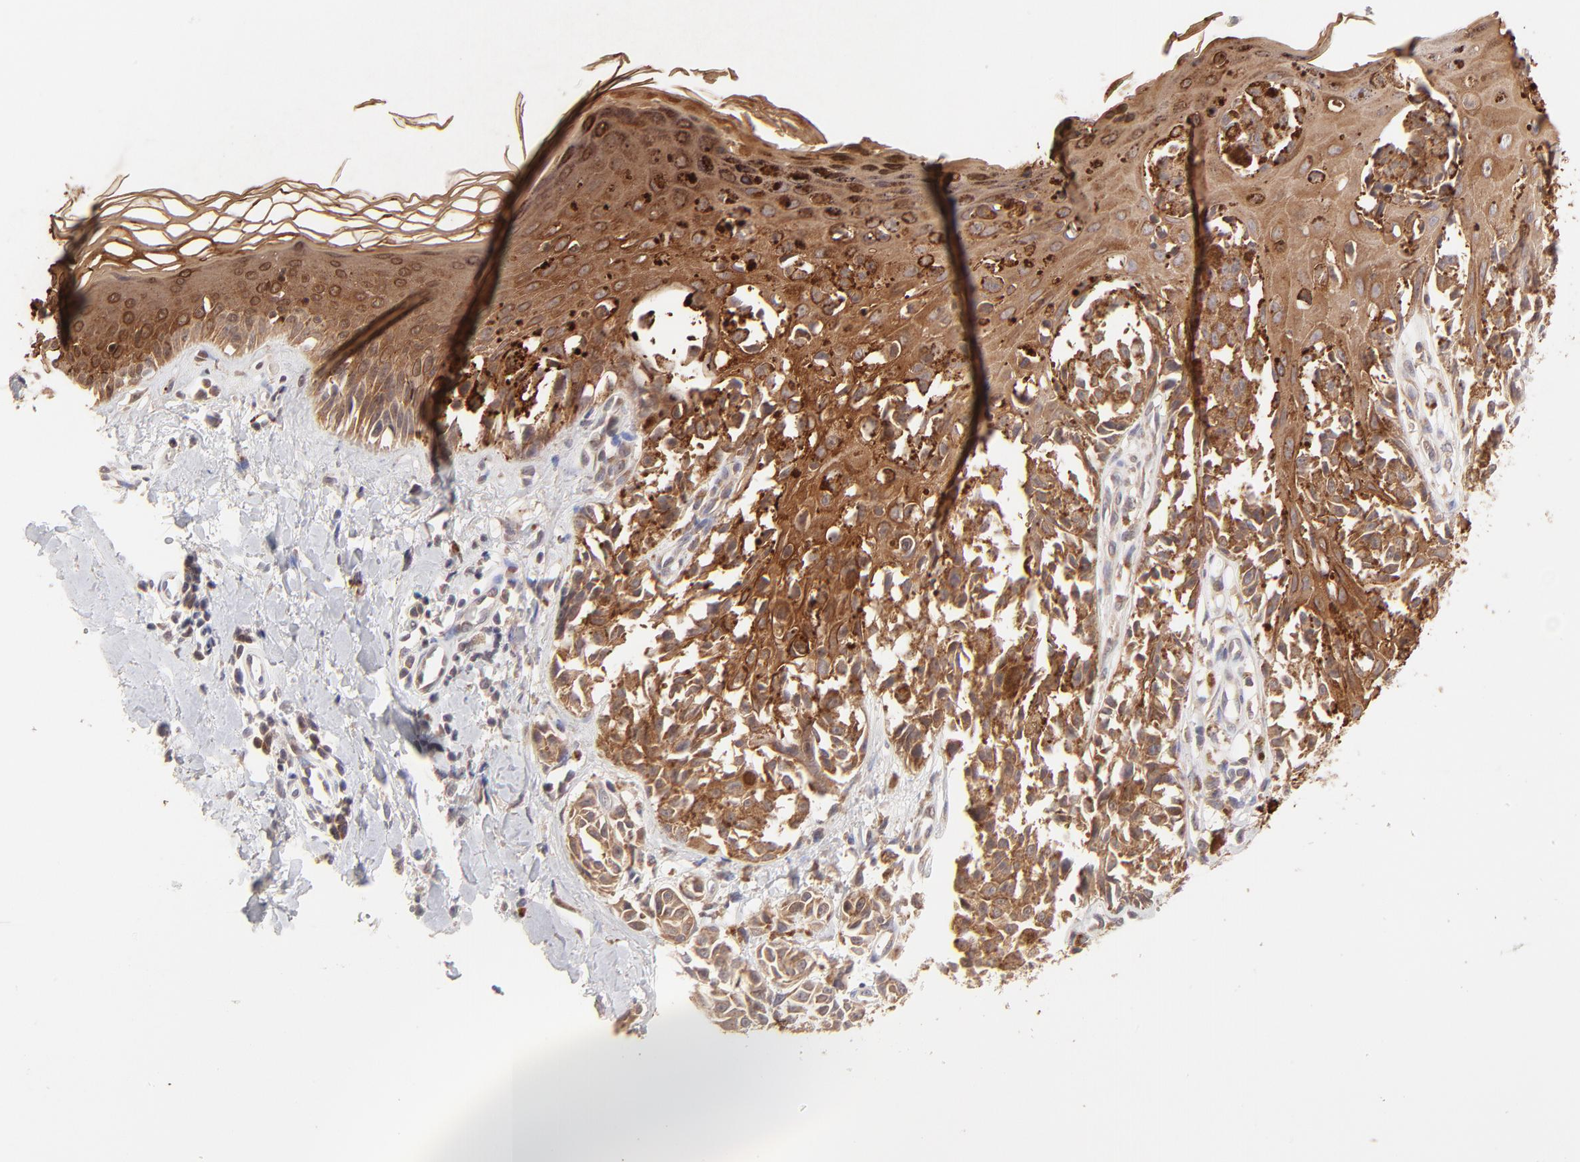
{"staining": {"intensity": "strong", "quantity": ">75%", "location": "cytoplasmic/membranous"}, "tissue": "melanoma", "cell_type": "Tumor cells", "image_type": "cancer", "snomed": [{"axis": "morphology", "description": "Malignant melanoma, NOS"}, {"axis": "topography", "description": "Skin"}], "caption": "A micrograph of human malignant melanoma stained for a protein shows strong cytoplasmic/membranous brown staining in tumor cells.", "gene": "TNRC6B", "patient": {"sex": "female", "age": 38}}